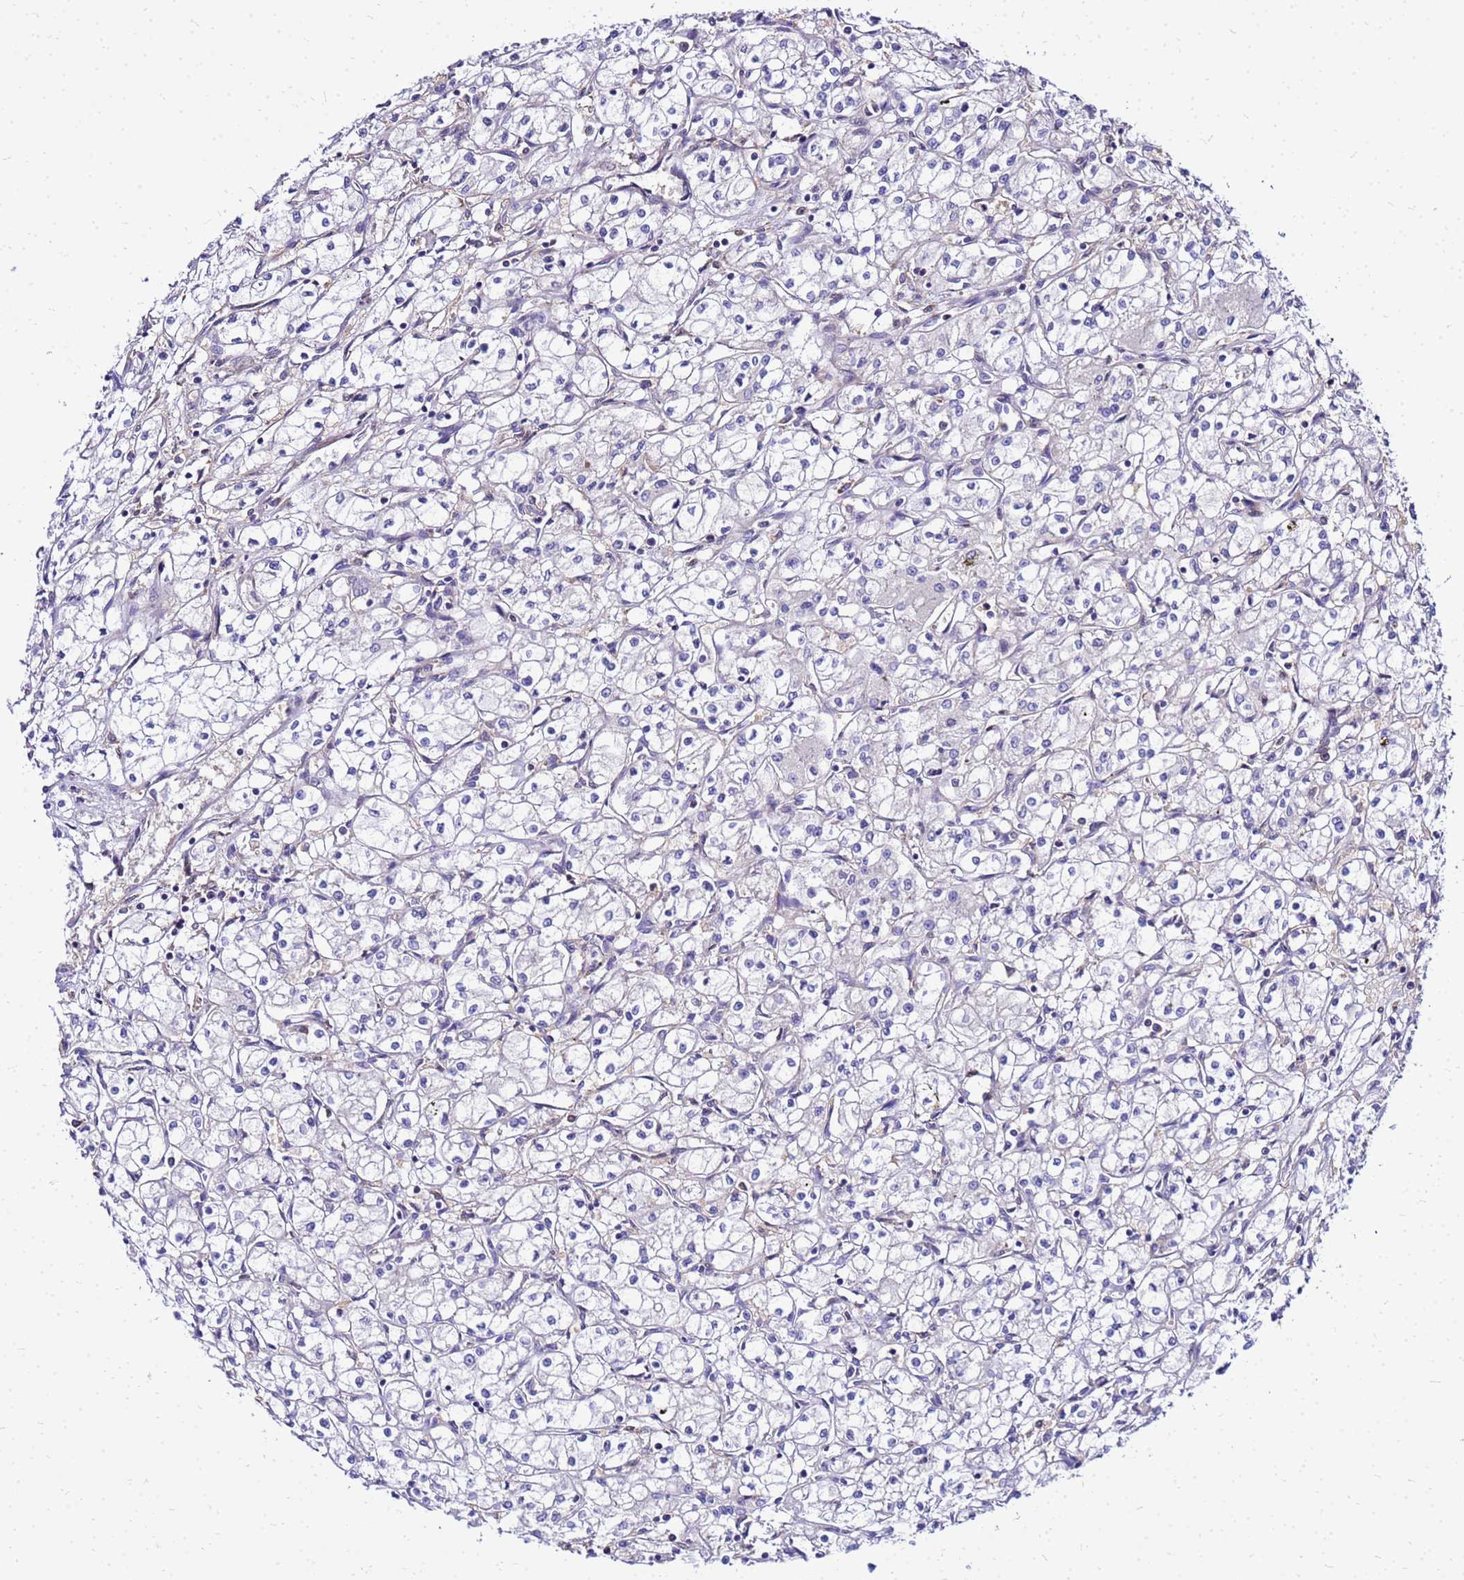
{"staining": {"intensity": "negative", "quantity": "none", "location": "none"}, "tissue": "renal cancer", "cell_type": "Tumor cells", "image_type": "cancer", "snomed": [{"axis": "morphology", "description": "Adenocarcinoma, NOS"}, {"axis": "topography", "description": "Kidney"}], "caption": "Immunohistochemistry of human renal adenocarcinoma exhibits no staining in tumor cells. Brightfield microscopy of IHC stained with DAB (3,3'-diaminobenzidine) (brown) and hematoxylin (blue), captured at high magnification.", "gene": "HERC5", "patient": {"sex": "male", "age": 59}}